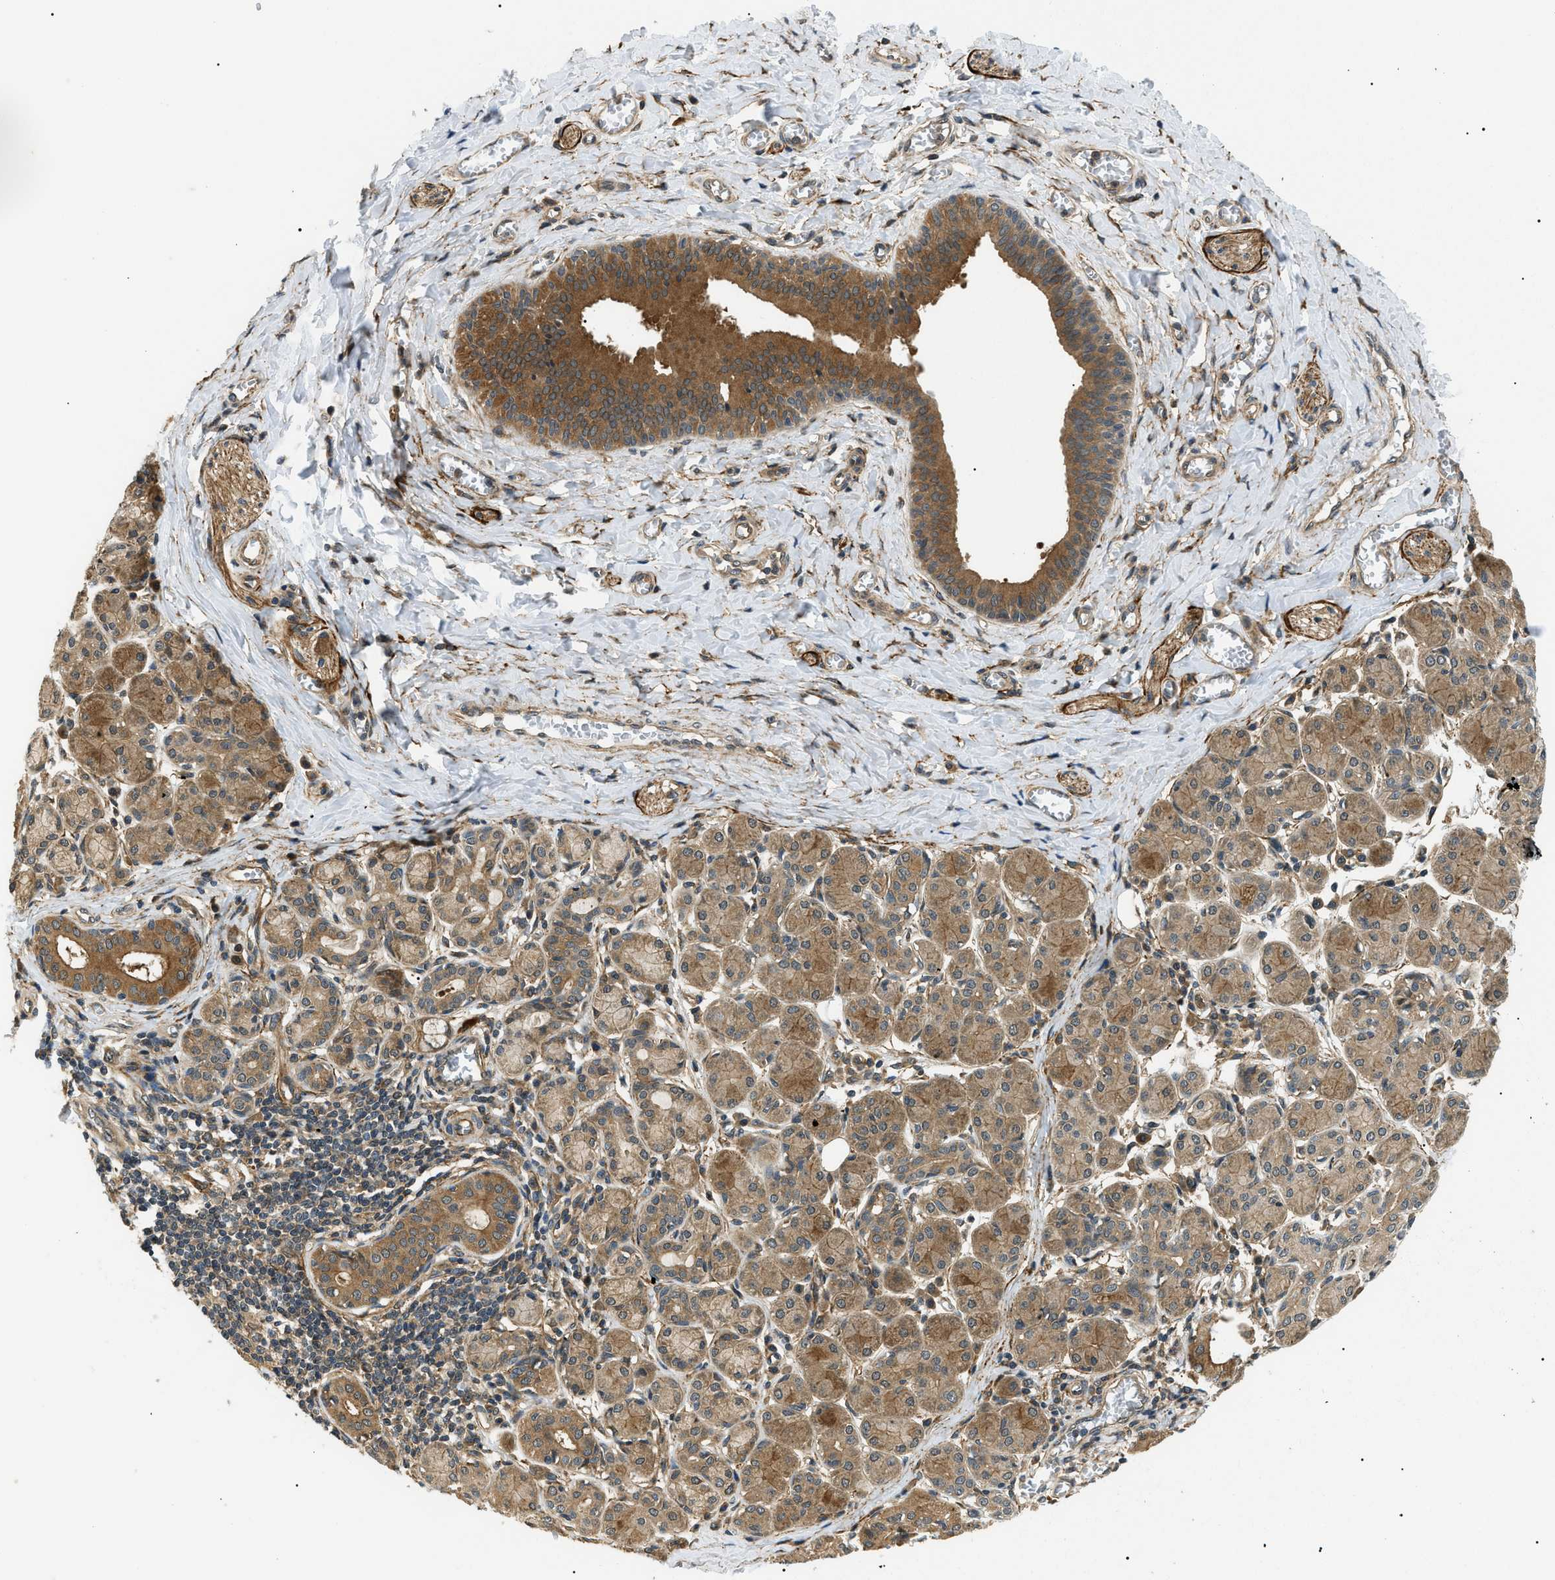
{"staining": {"intensity": "moderate", "quantity": ">75%", "location": "cytoplasmic/membranous,nuclear"}, "tissue": "salivary gland", "cell_type": "Glandular cells", "image_type": "normal", "snomed": [{"axis": "morphology", "description": "Normal tissue, NOS"}, {"axis": "morphology", "description": "Inflammation, NOS"}, {"axis": "topography", "description": "Lymph node"}, {"axis": "topography", "description": "Salivary gland"}], "caption": "This micrograph displays benign salivary gland stained with immunohistochemistry to label a protein in brown. The cytoplasmic/membranous,nuclear of glandular cells show moderate positivity for the protein. Nuclei are counter-stained blue.", "gene": "ATP6AP1", "patient": {"sex": "male", "age": 3}}